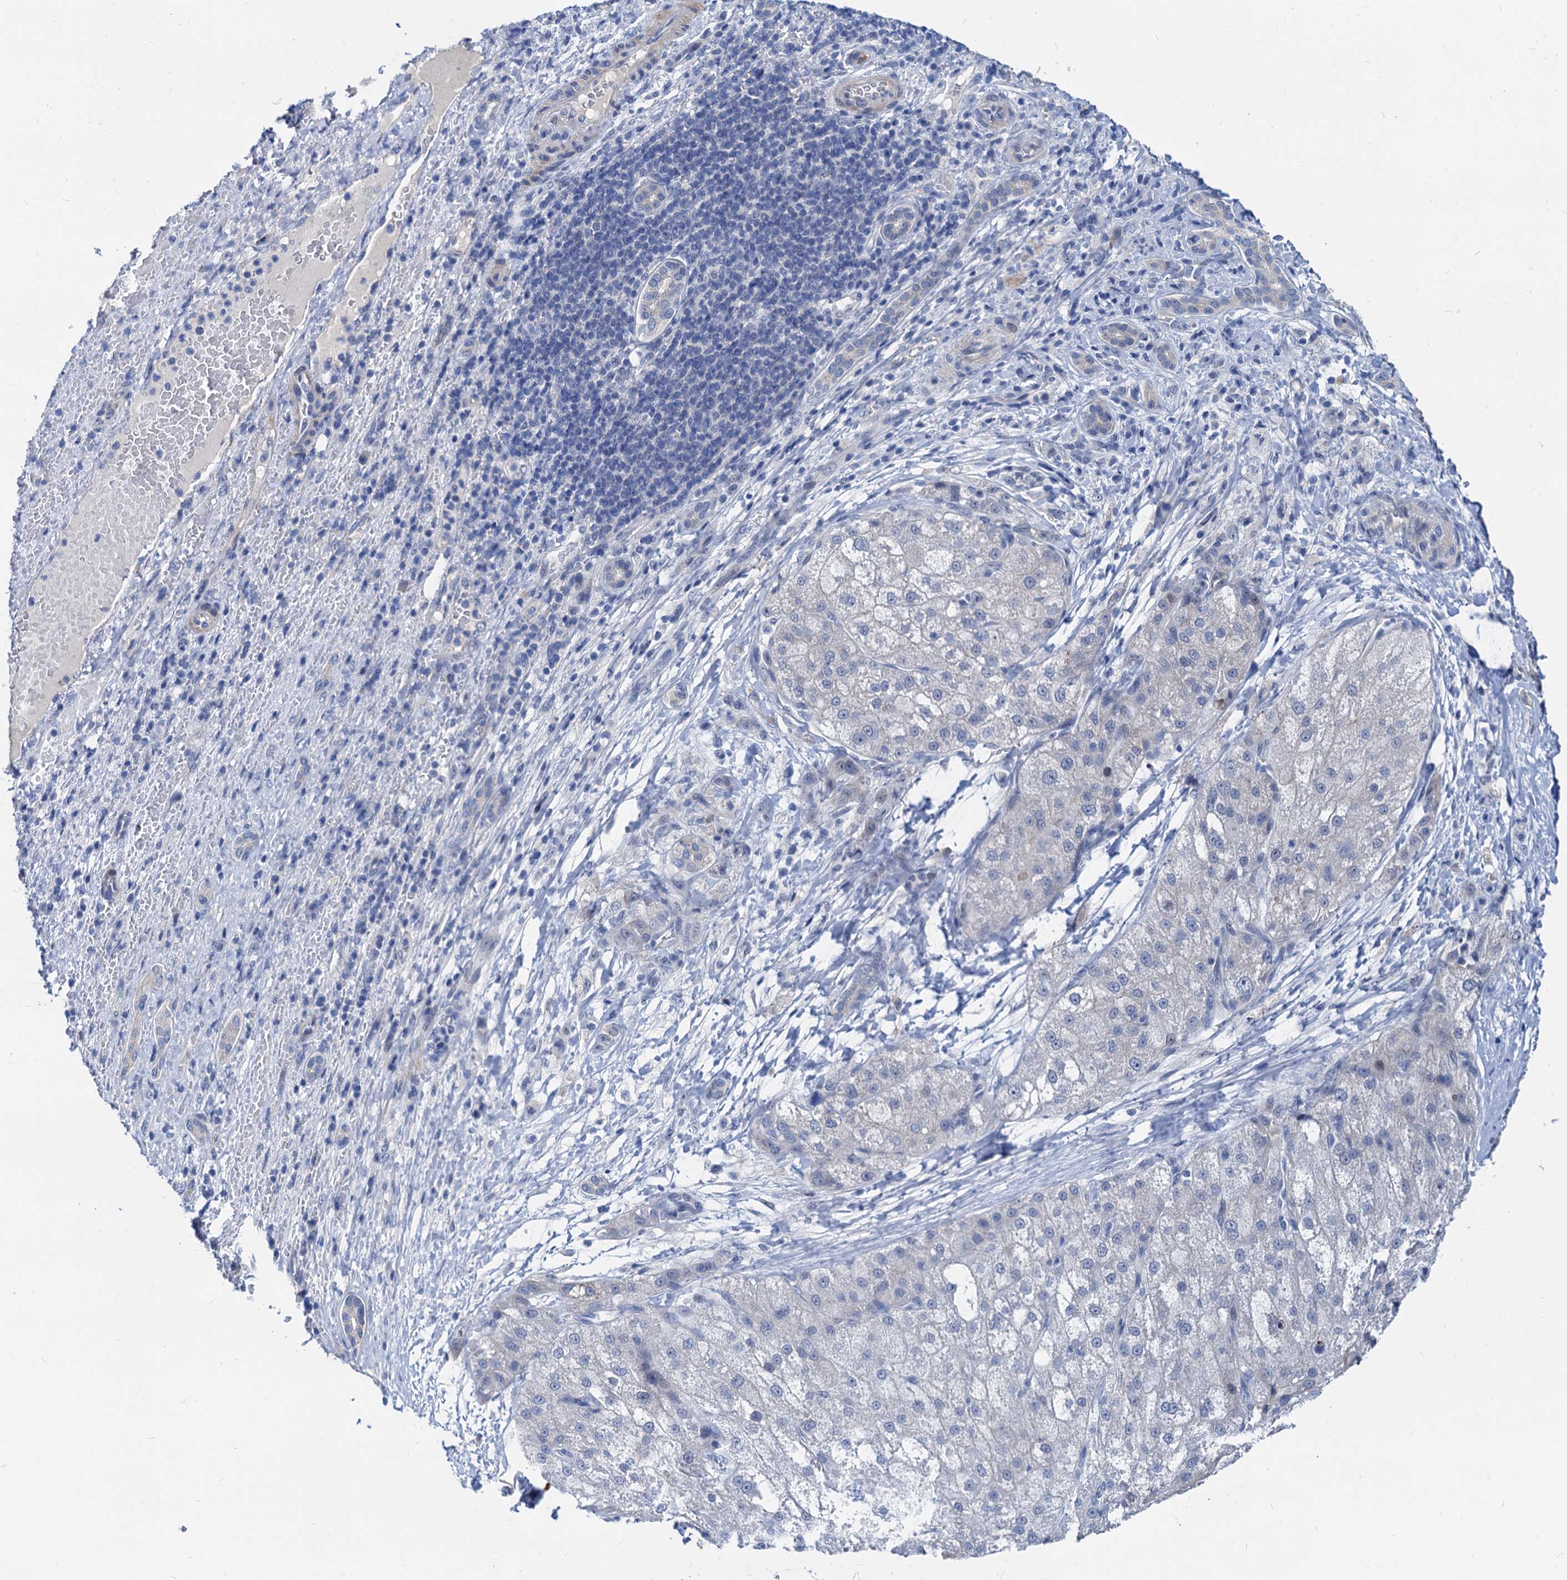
{"staining": {"intensity": "negative", "quantity": "none", "location": "none"}, "tissue": "liver cancer", "cell_type": "Tumor cells", "image_type": "cancer", "snomed": [{"axis": "morphology", "description": "Normal tissue, NOS"}, {"axis": "morphology", "description": "Carcinoma, Hepatocellular, NOS"}, {"axis": "topography", "description": "Liver"}], "caption": "Immunohistochemistry (IHC) photomicrograph of neoplastic tissue: liver cancer stained with DAB demonstrates no significant protein positivity in tumor cells. (Brightfield microscopy of DAB (3,3'-diaminobenzidine) IHC at high magnification).", "gene": "HSF2", "patient": {"sex": "male", "age": 57}}